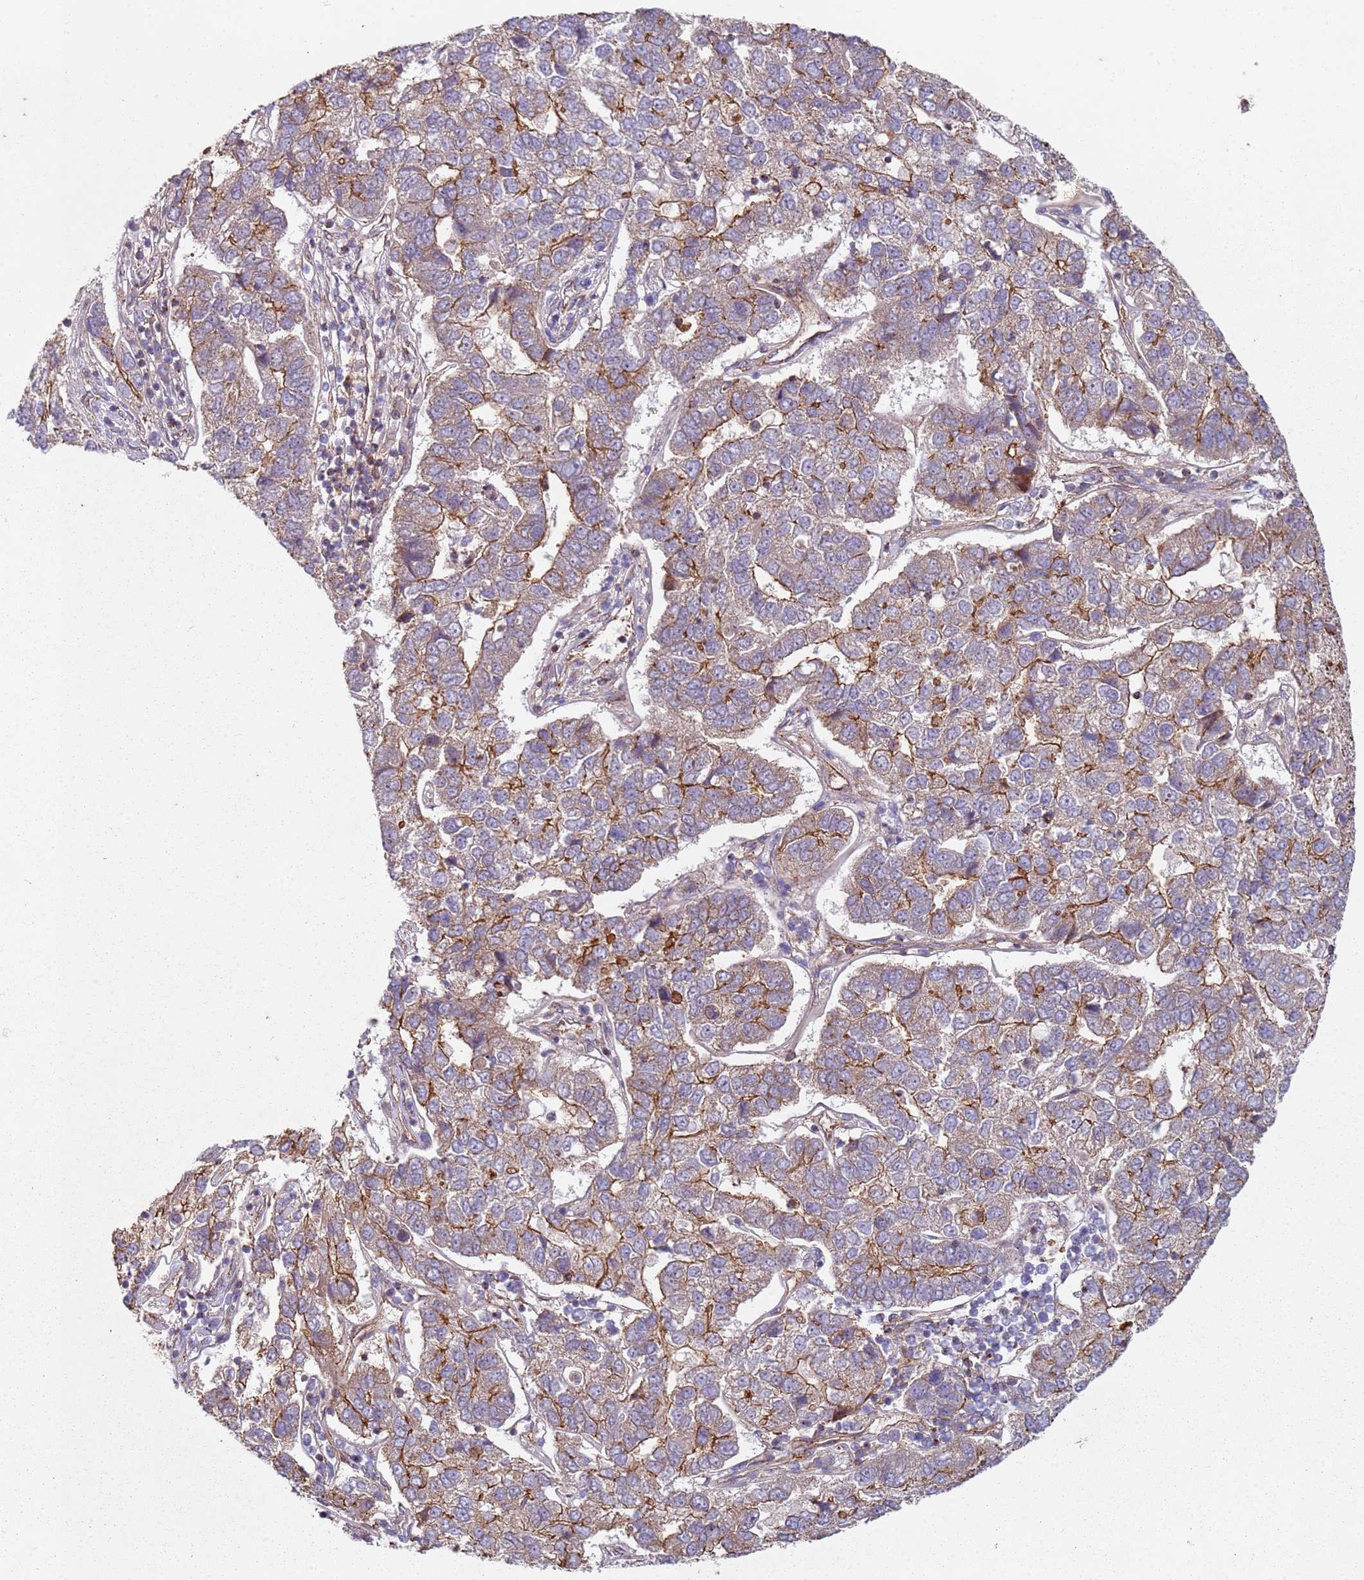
{"staining": {"intensity": "moderate", "quantity": "25%-75%", "location": "cytoplasmic/membranous"}, "tissue": "pancreatic cancer", "cell_type": "Tumor cells", "image_type": "cancer", "snomed": [{"axis": "morphology", "description": "Adenocarcinoma, NOS"}, {"axis": "topography", "description": "Pancreas"}], "caption": "Protein staining of pancreatic cancer (adenocarcinoma) tissue exhibits moderate cytoplasmic/membranous expression in approximately 25%-75% of tumor cells.", "gene": "C2CD4B", "patient": {"sex": "female", "age": 61}}